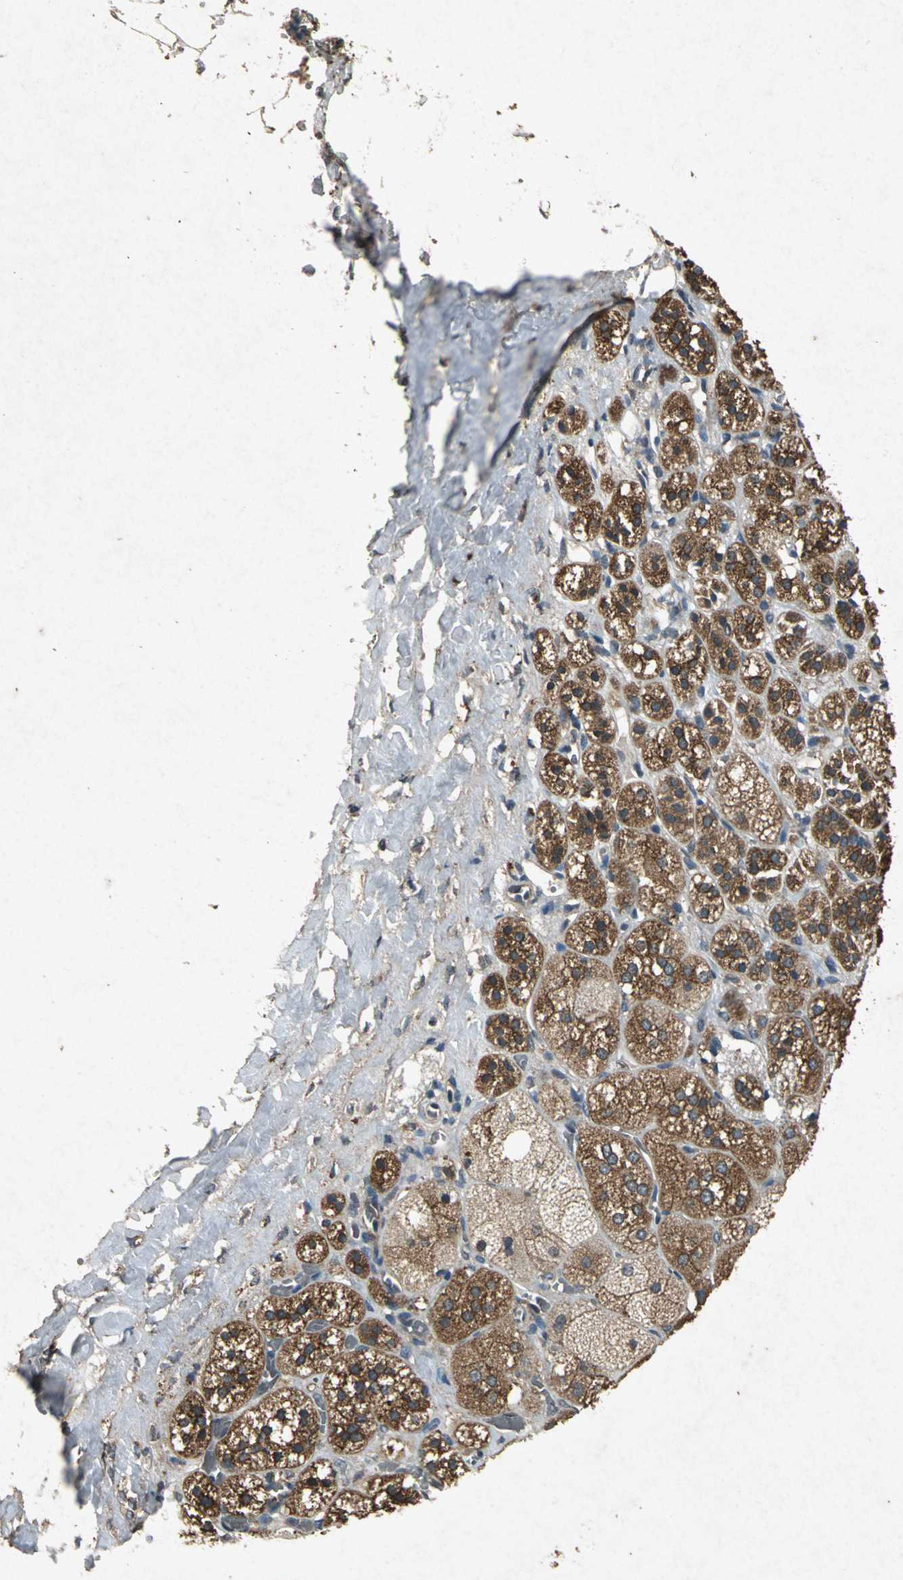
{"staining": {"intensity": "strong", "quantity": ">75%", "location": "cytoplasmic/membranous"}, "tissue": "adrenal gland", "cell_type": "Glandular cells", "image_type": "normal", "snomed": [{"axis": "morphology", "description": "Normal tissue, NOS"}, {"axis": "topography", "description": "Adrenal gland"}], "caption": "An IHC photomicrograph of normal tissue is shown. Protein staining in brown labels strong cytoplasmic/membranous positivity in adrenal gland within glandular cells. The staining was performed using DAB (3,3'-diaminobenzidine), with brown indicating positive protein expression. Nuclei are stained blue with hematoxylin.", "gene": "HSP90AB1", "patient": {"sex": "female", "age": 71}}